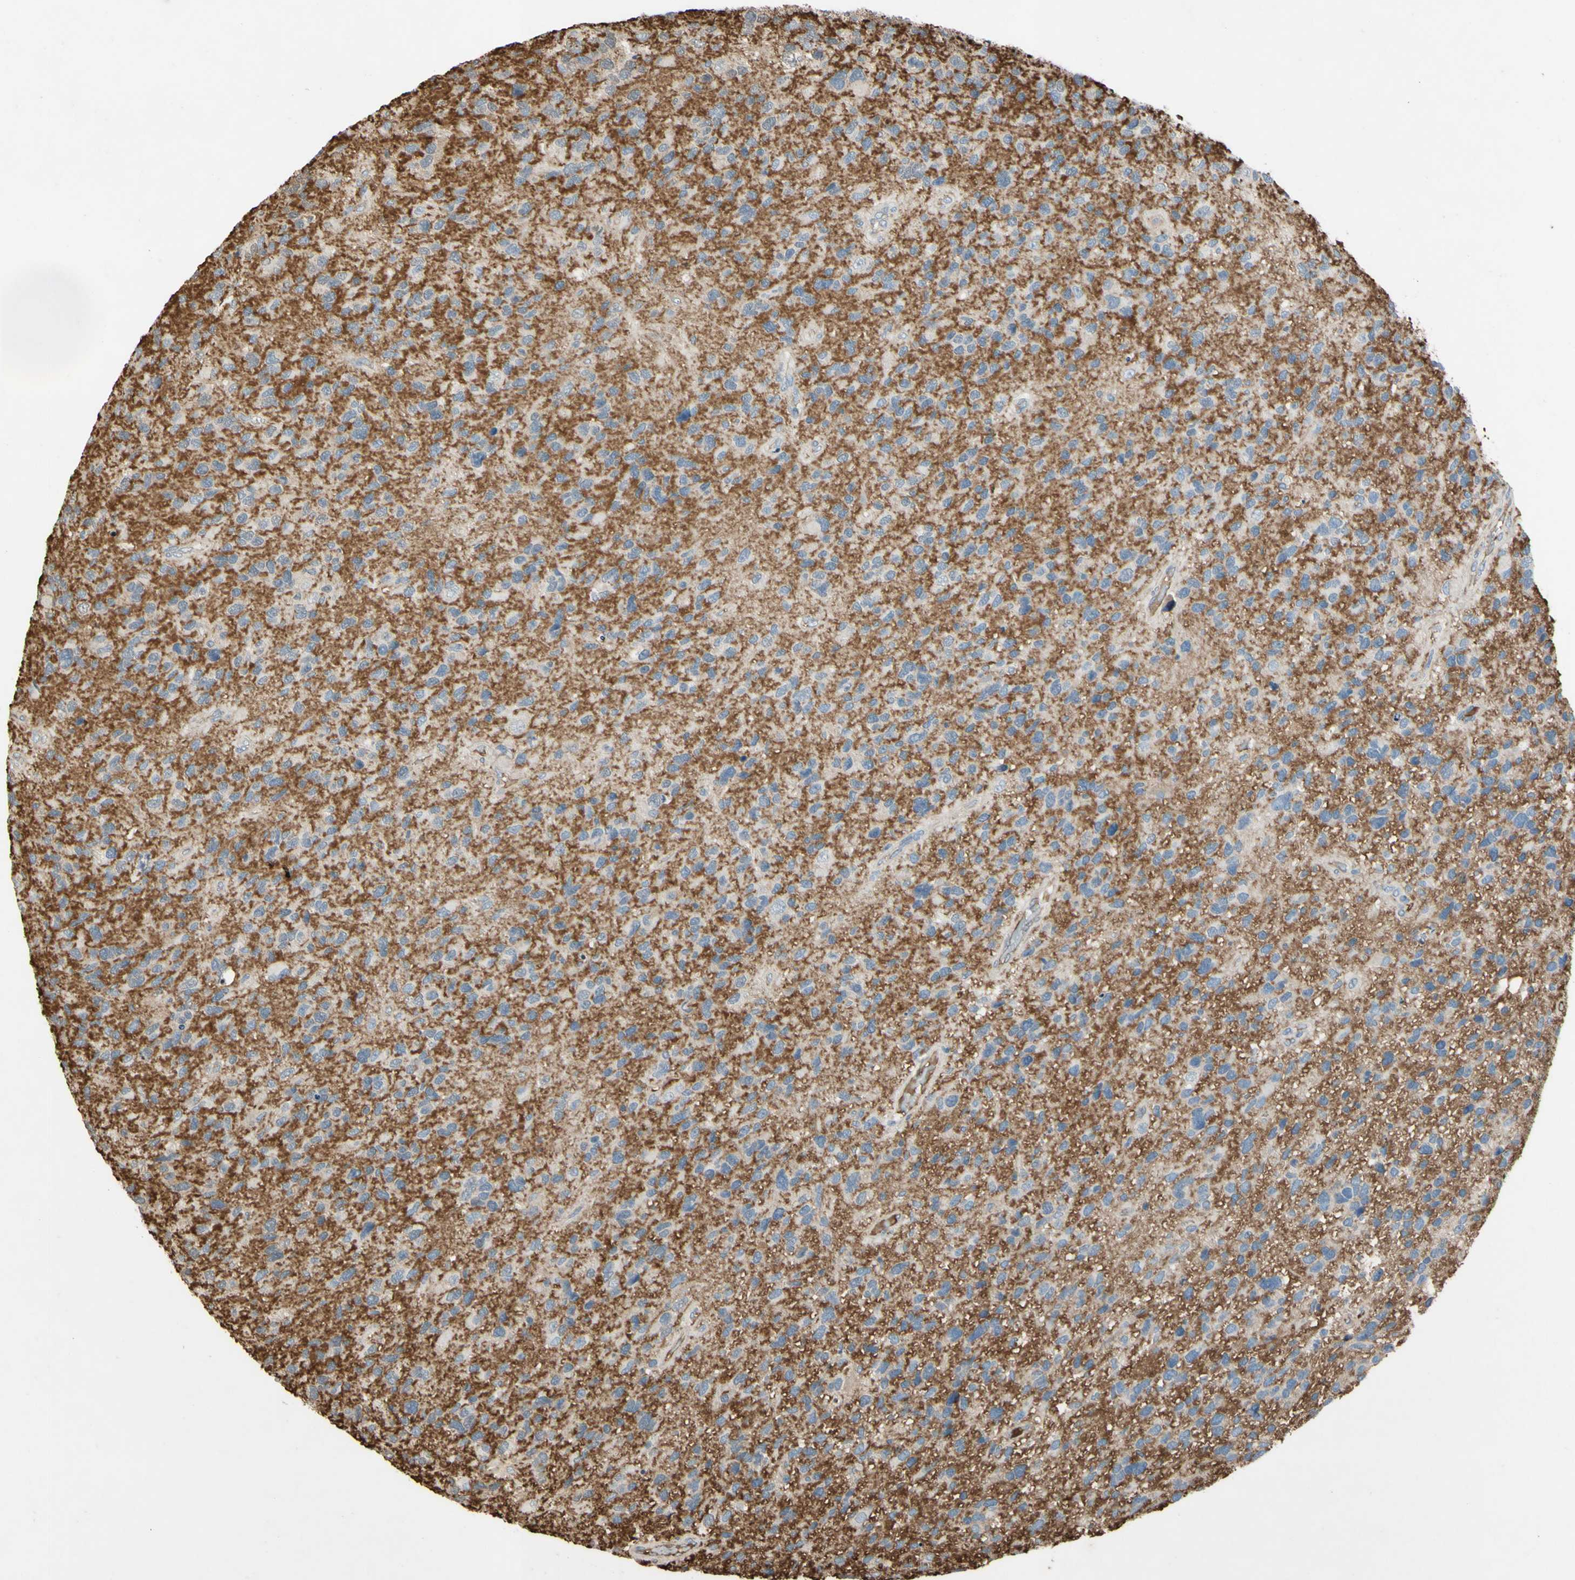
{"staining": {"intensity": "negative", "quantity": "none", "location": "none"}, "tissue": "glioma", "cell_type": "Tumor cells", "image_type": "cancer", "snomed": [{"axis": "morphology", "description": "Glioma, malignant, High grade"}, {"axis": "topography", "description": "Brain"}], "caption": "A histopathology image of human glioma is negative for staining in tumor cells.", "gene": "TIMP2", "patient": {"sex": "female", "age": 58}}